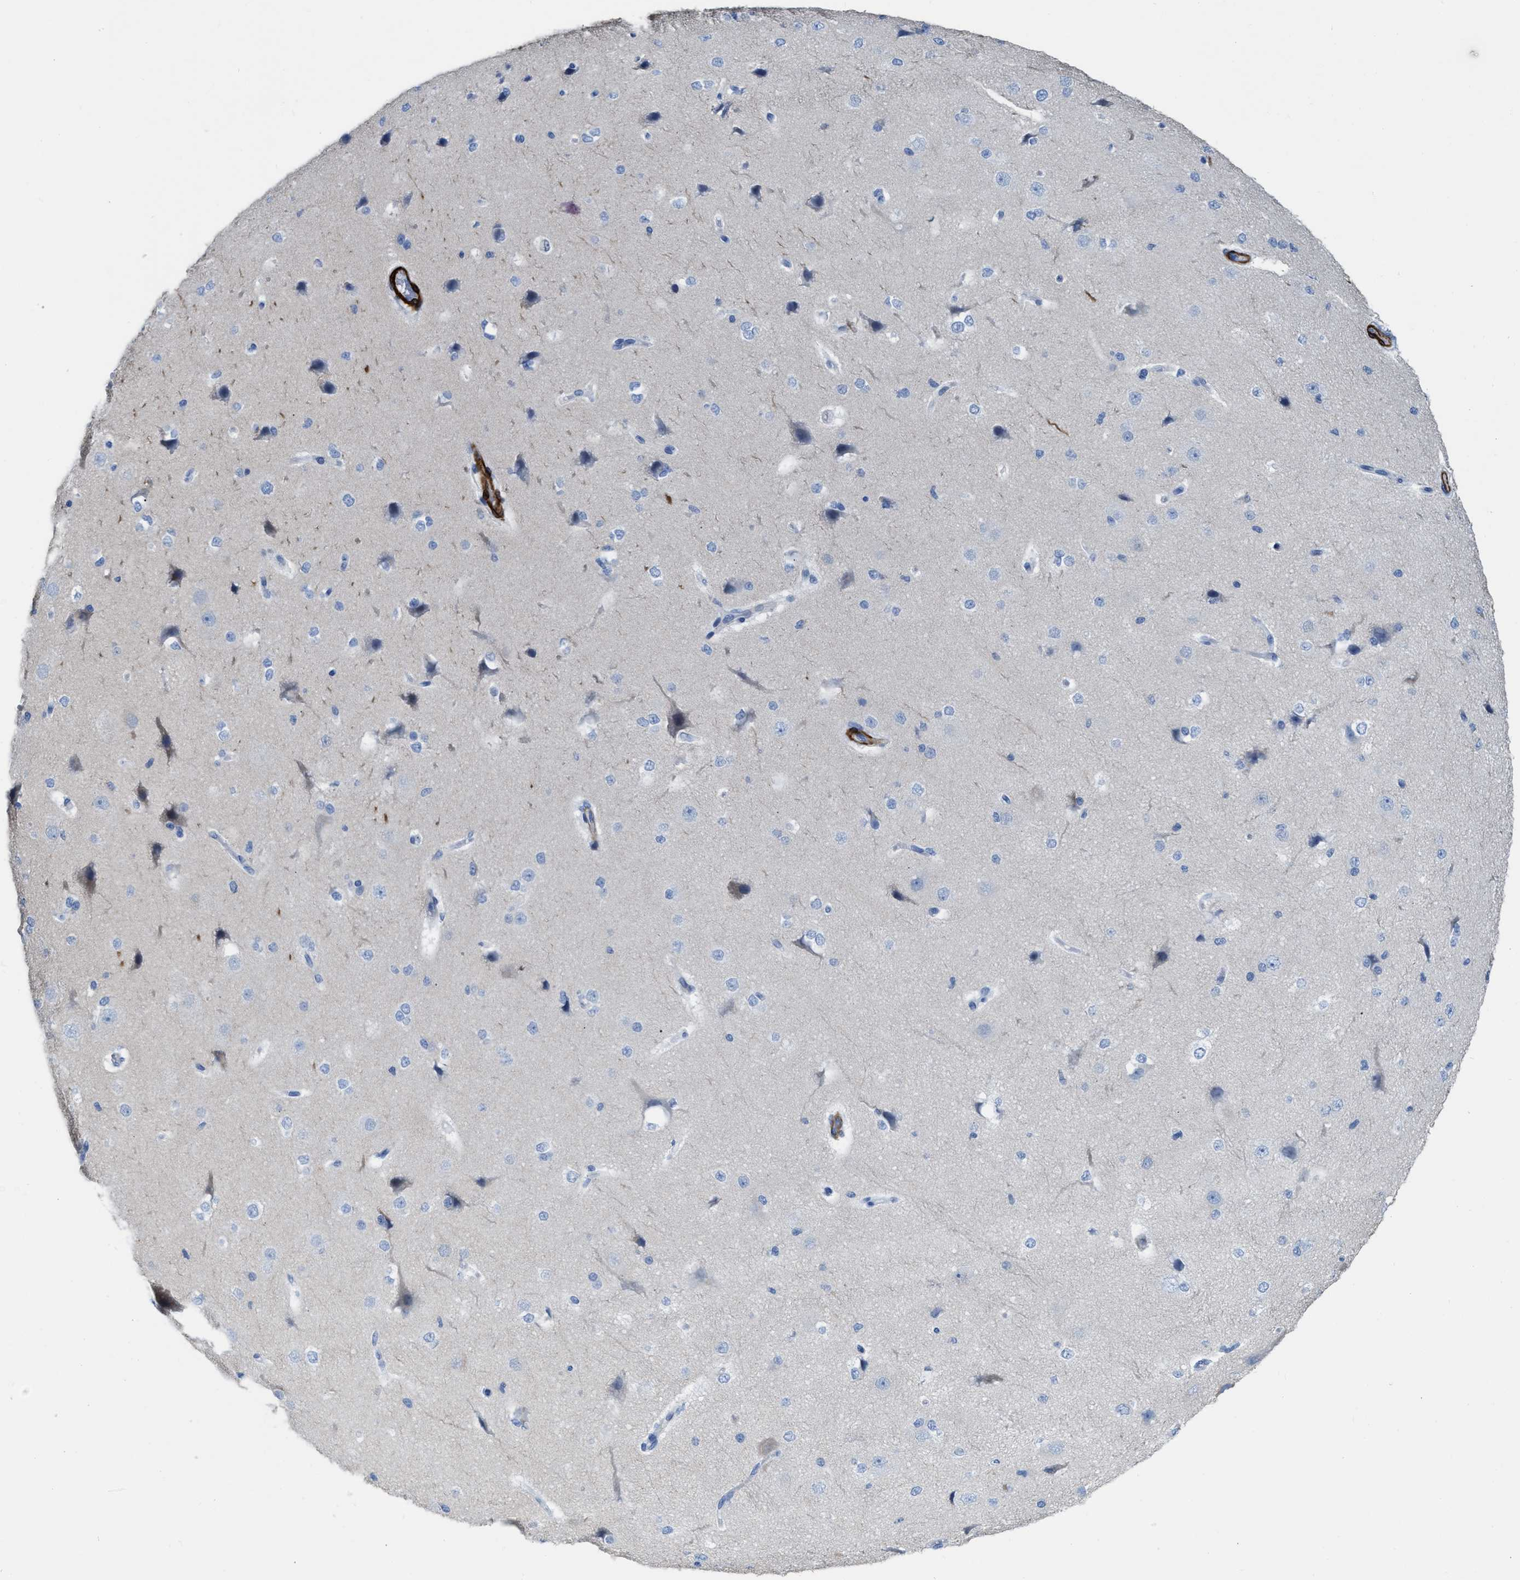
{"staining": {"intensity": "negative", "quantity": "none", "location": "none"}, "tissue": "cerebral cortex", "cell_type": "Endothelial cells", "image_type": "normal", "snomed": [{"axis": "morphology", "description": "Normal tissue, NOS"}, {"axis": "morphology", "description": "Developmental malformation"}, {"axis": "topography", "description": "Cerebral cortex"}], "caption": "This is an immunohistochemistry photomicrograph of unremarkable human cerebral cortex. There is no positivity in endothelial cells.", "gene": "TAGLN", "patient": {"sex": "female", "age": 30}}